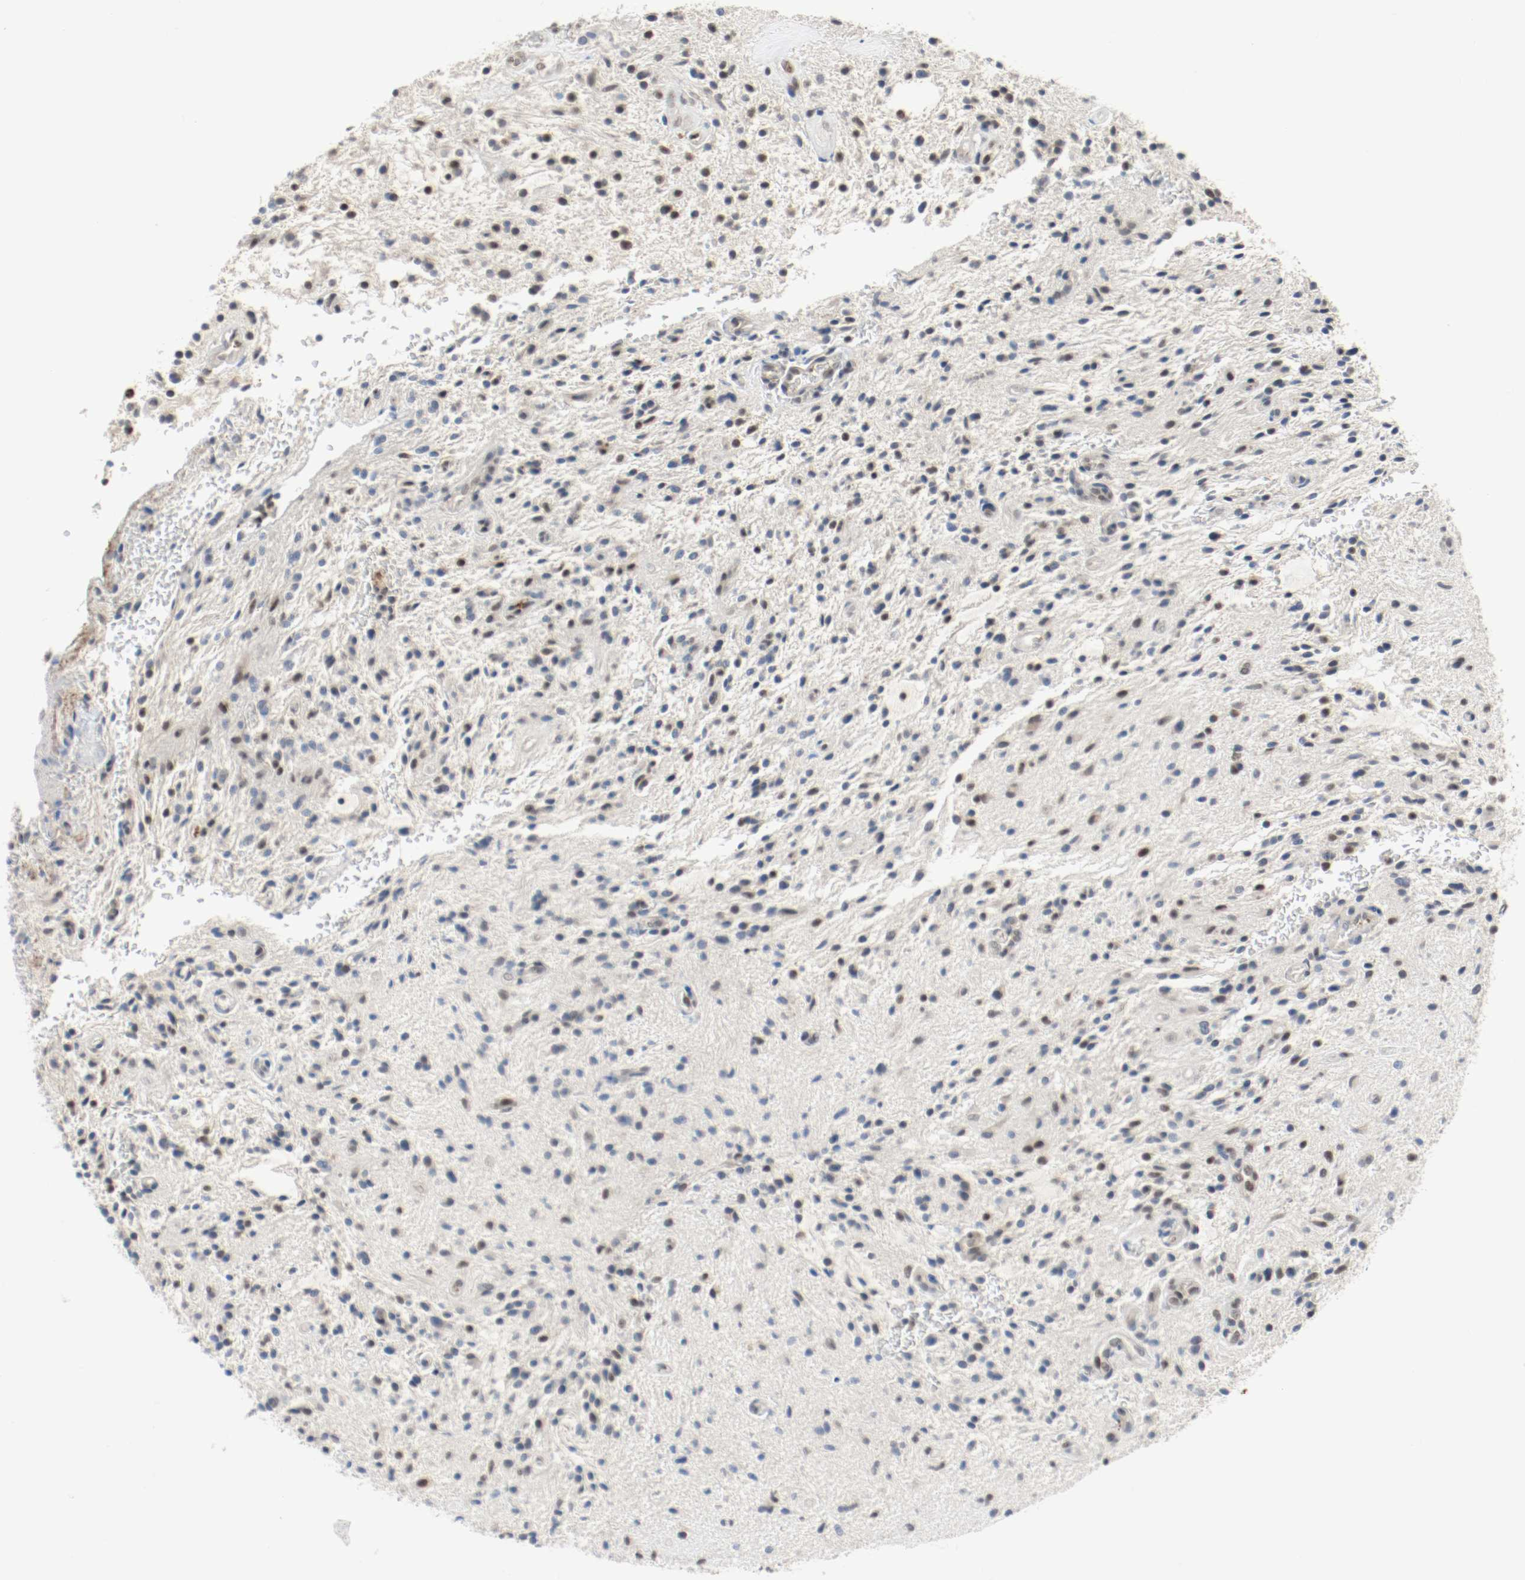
{"staining": {"intensity": "weak", "quantity": "<25%", "location": "nuclear"}, "tissue": "glioma", "cell_type": "Tumor cells", "image_type": "cancer", "snomed": [{"axis": "morphology", "description": "Glioma, malignant, NOS"}, {"axis": "topography", "description": "Cerebellum"}], "caption": "An IHC photomicrograph of glioma is shown. There is no staining in tumor cells of glioma.", "gene": "ASH1L", "patient": {"sex": "female", "age": 10}}